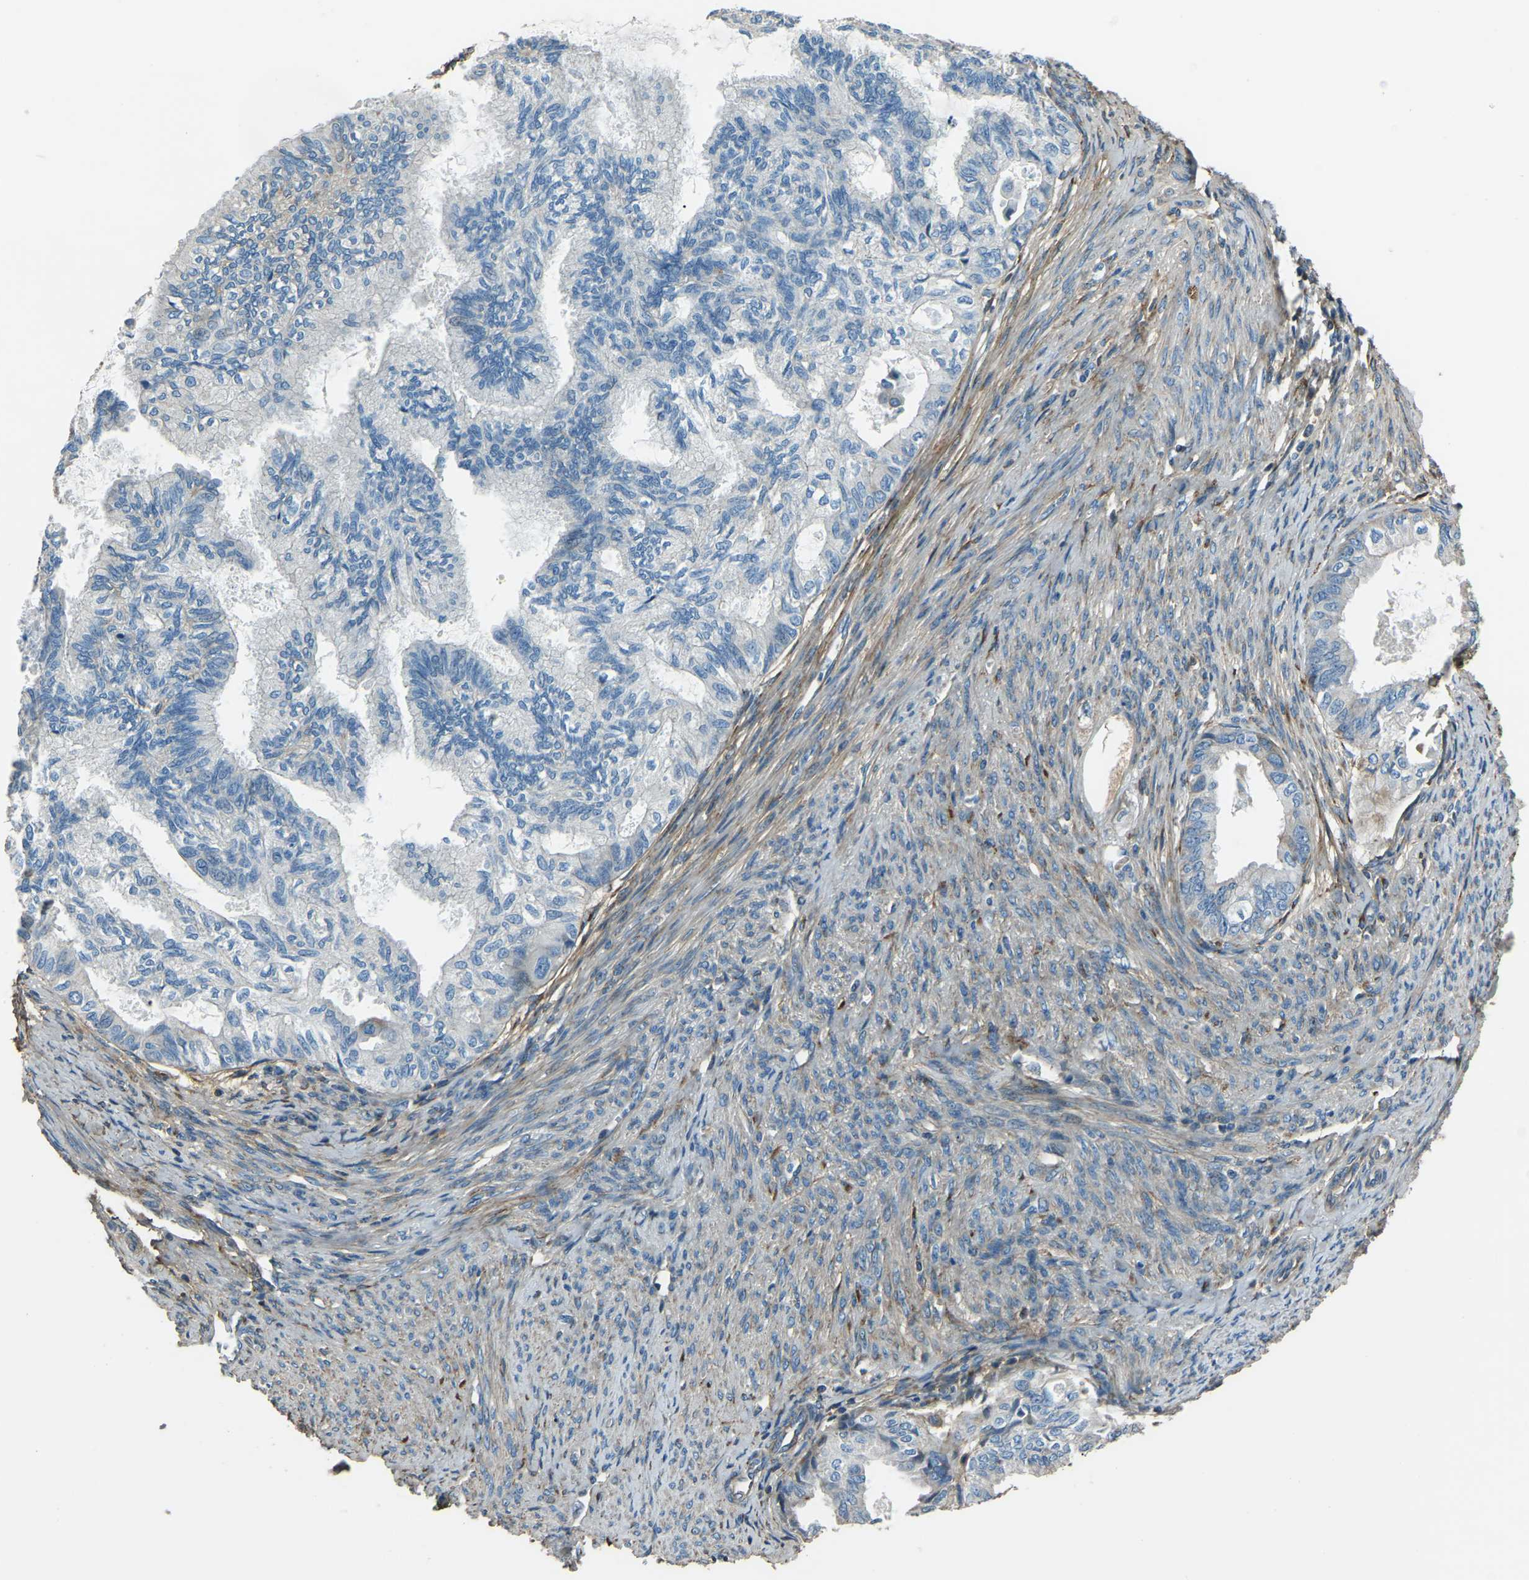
{"staining": {"intensity": "negative", "quantity": "none", "location": "none"}, "tissue": "cervical cancer", "cell_type": "Tumor cells", "image_type": "cancer", "snomed": [{"axis": "morphology", "description": "Normal tissue, NOS"}, {"axis": "morphology", "description": "Adenocarcinoma, NOS"}, {"axis": "topography", "description": "Cervix"}, {"axis": "topography", "description": "Endometrium"}], "caption": "This is an immunohistochemistry image of human cervical cancer. There is no expression in tumor cells.", "gene": "COL3A1", "patient": {"sex": "female", "age": 86}}